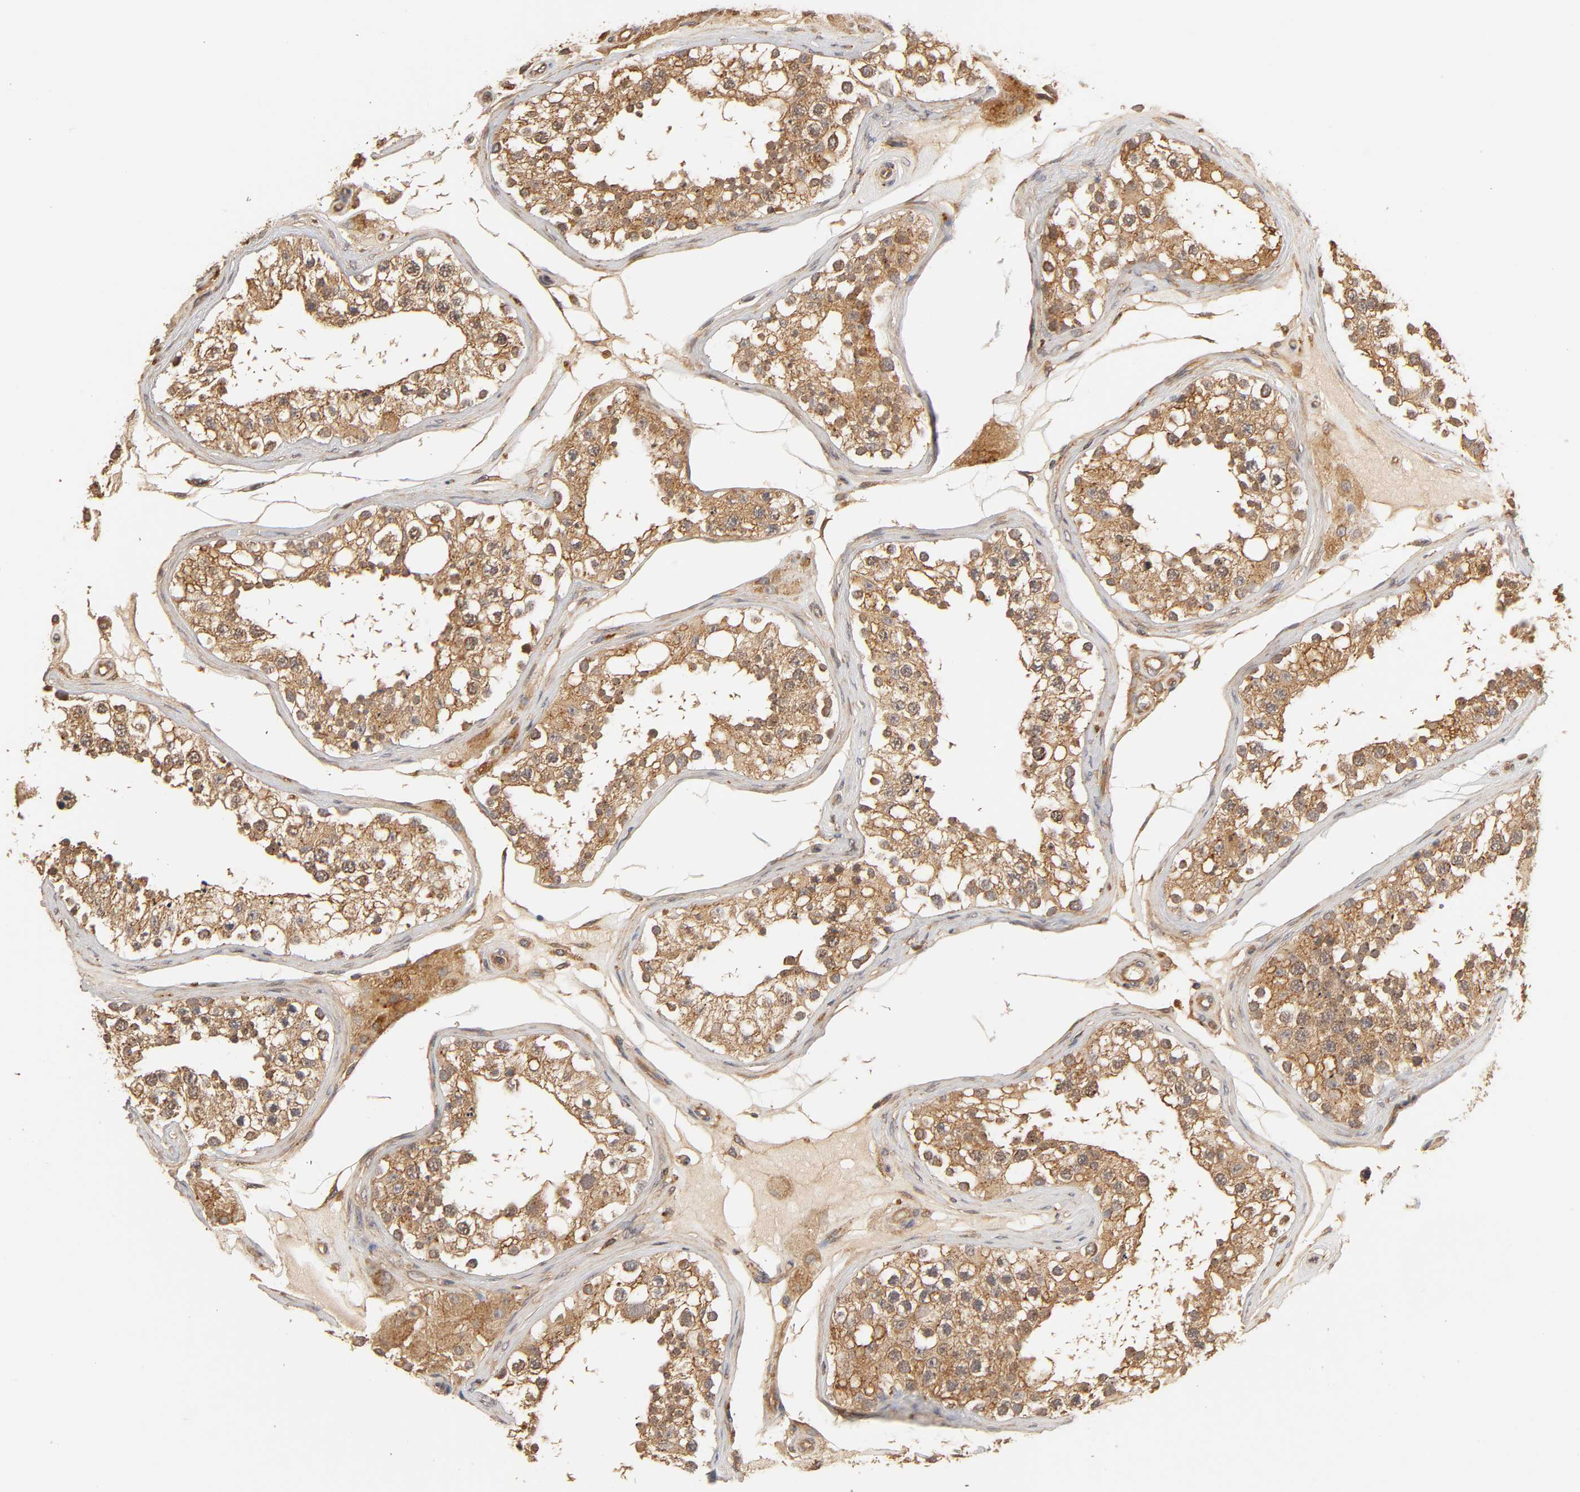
{"staining": {"intensity": "moderate", "quantity": ">75%", "location": "cytoplasmic/membranous"}, "tissue": "testis", "cell_type": "Cells in seminiferous ducts", "image_type": "normal", "snomed": [{"axis": "morphology", "description": "Normal tissue, NOS"}, {"axis": "topography", "description": "Testis"}], "caption": "High-power microscopy captured an IHC image of unremarkable testis, revealing moderate cytoplasmic/membranous positivity in about >75% of cells in seminiferous ducts.", "gene": "EPS8", "patient": {"sex": "male", "age": 68}}